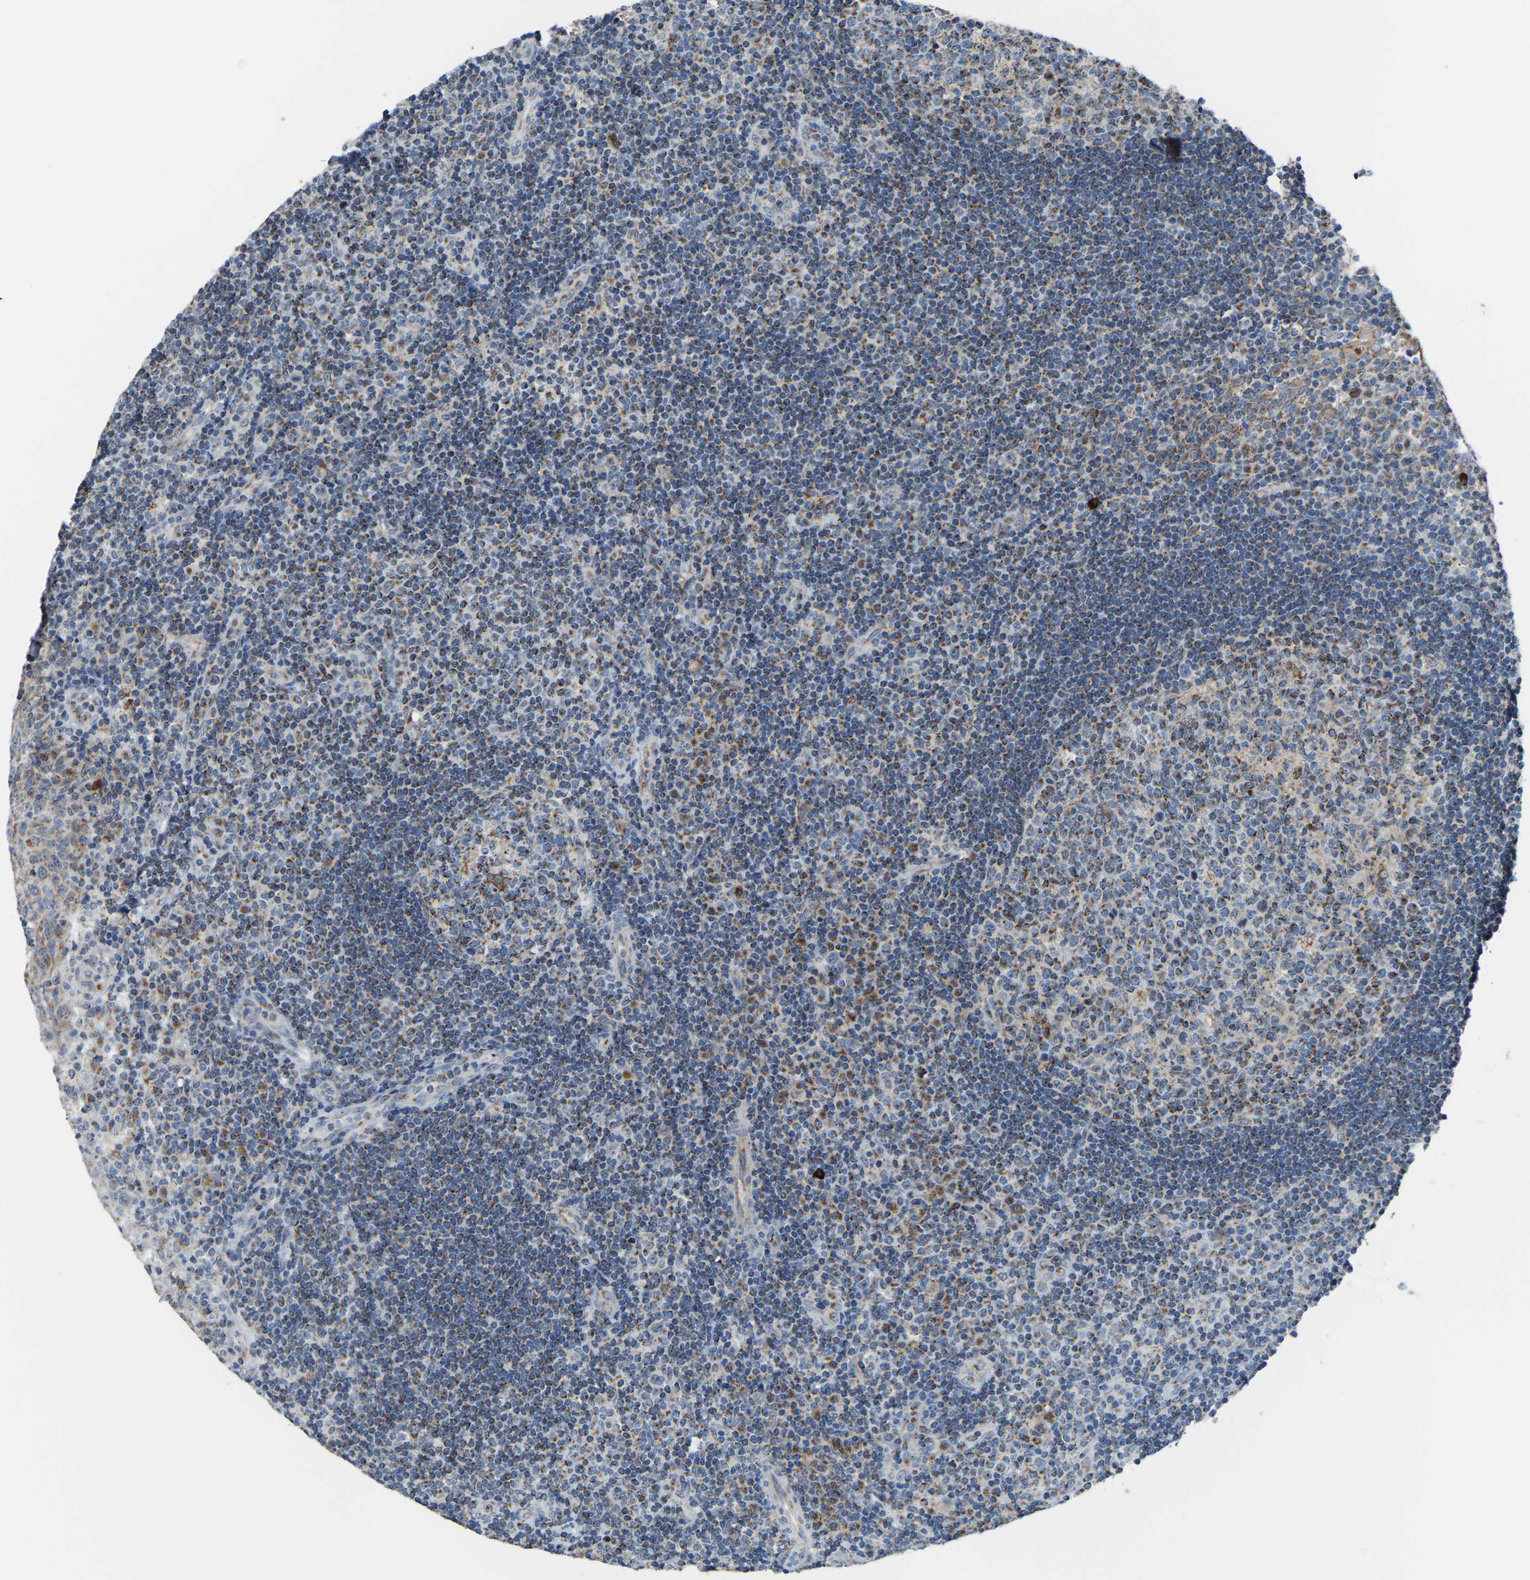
{"staining": {"intensity": "moderate", "quantity": "<25%", "location": "cytoplasmic/membranous"}, "tissue": "tonsil", "cell_type": "Germinal center cells", "image_type": "normal", "snomed": [{"axis": "morphology", "description": "Normal tissue, NOS"}, {"axis": "topography", "description": "Tonsil"}], "caption": "Tonsil stained with DAB immunohistochemistry (IHC) exhibits low levels of moderate cytoplasmic/membranous staining in about <25% of germinal center cells. (DAB = brown stain, brightfield microscopy at high magnification).", "gene": "CANT1", "patient": {"sex": "female", "age": 40}}